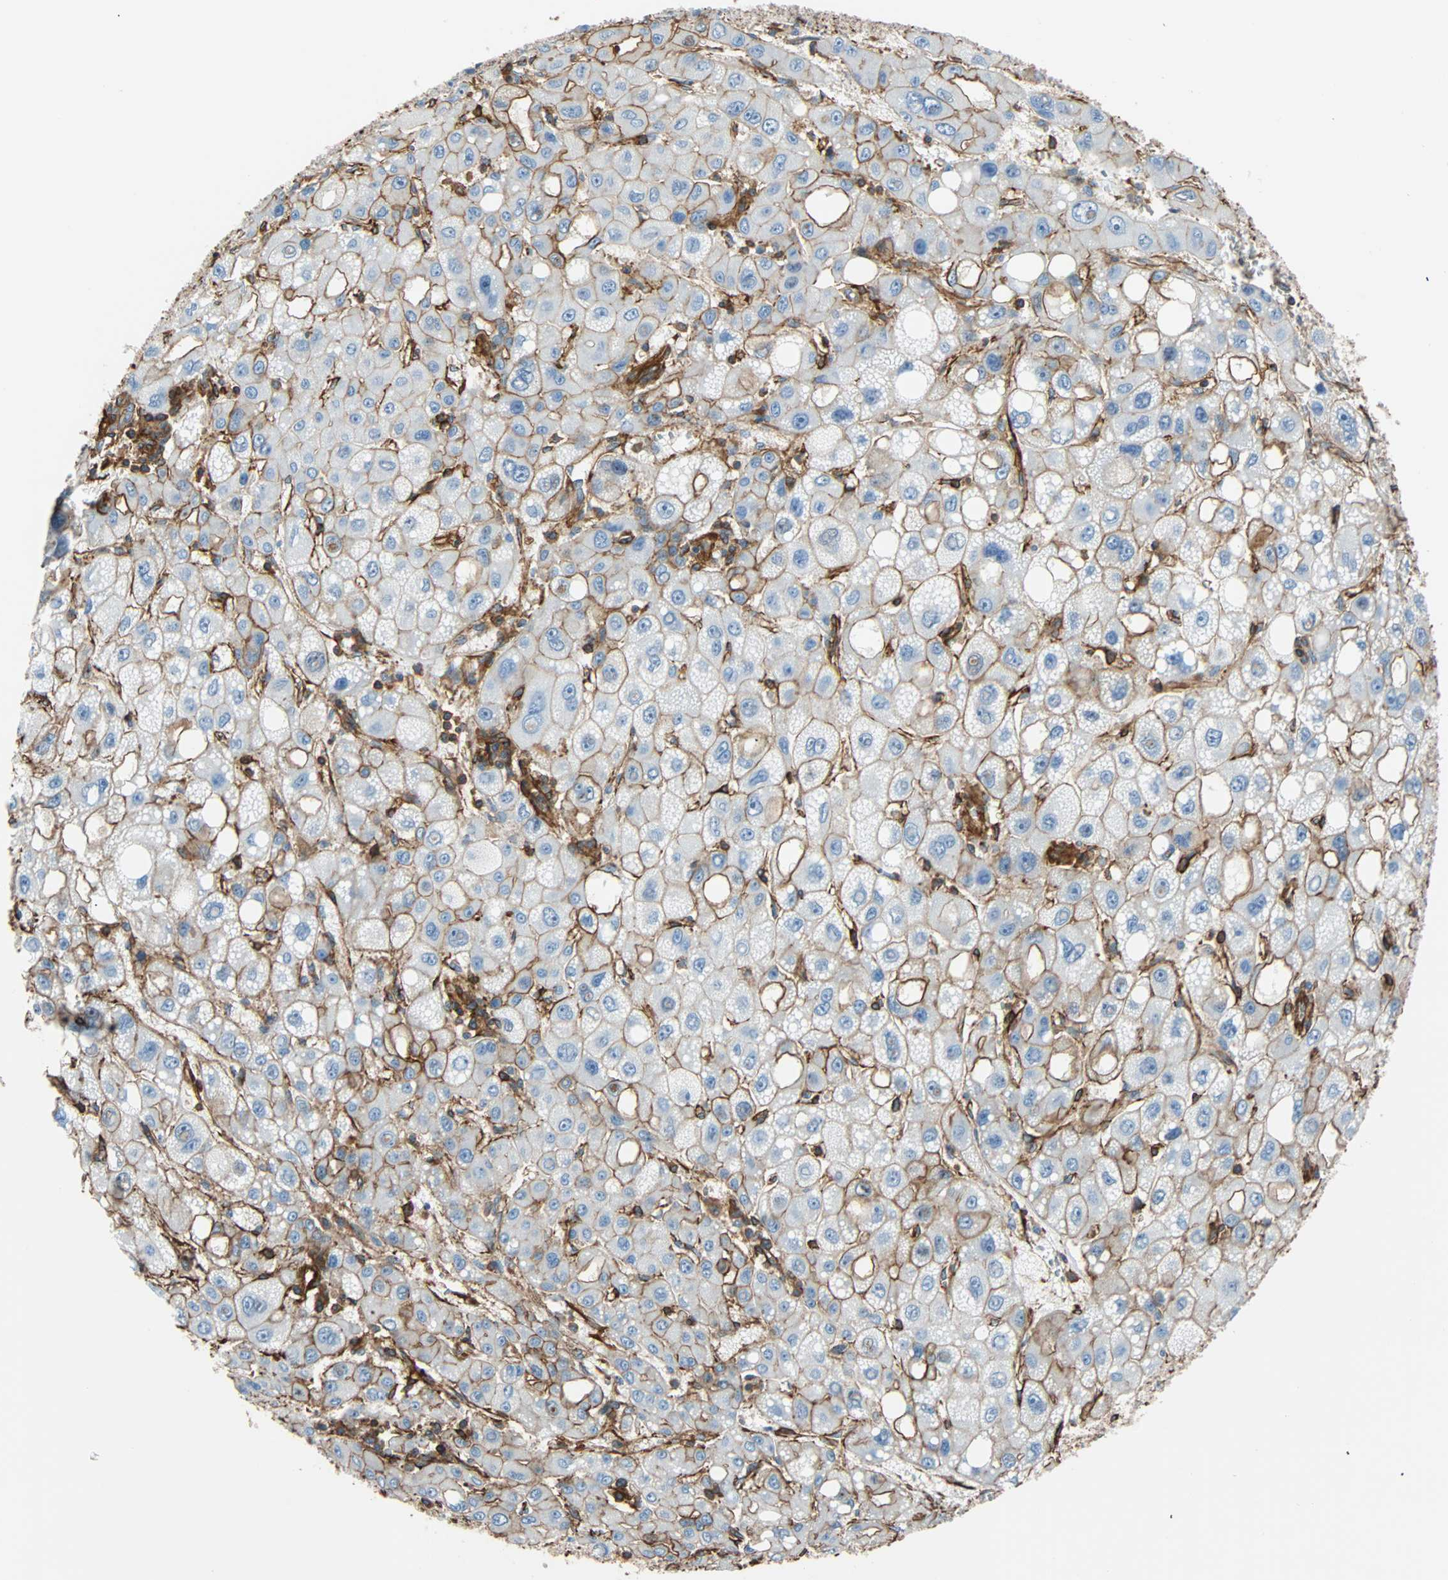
{"staining": {"intensity": "weak", "quantity": "25%-75%", "location": "cytoplasmic/membranous"}, "tissue": "liver cancer", "cell_type": "Tumor cells", "image_type": "cancer", "snomed": [{"axis": "morphology", "description": "Carcinoma, Hepatocellular, NOS"}, {"axis": "topography", "description": "Liver"}], "caption": "This photomicrograph demonstrates liver hepatocellular carcinoma stained with IHC to label a protein in brown. The cytoplasmic/membranous of tumor cells show weak positivity for the protein. Nuclei are counter-stained blue.", "gene": "GALNT10", "patient": {"sex": "male", "age": 55}}